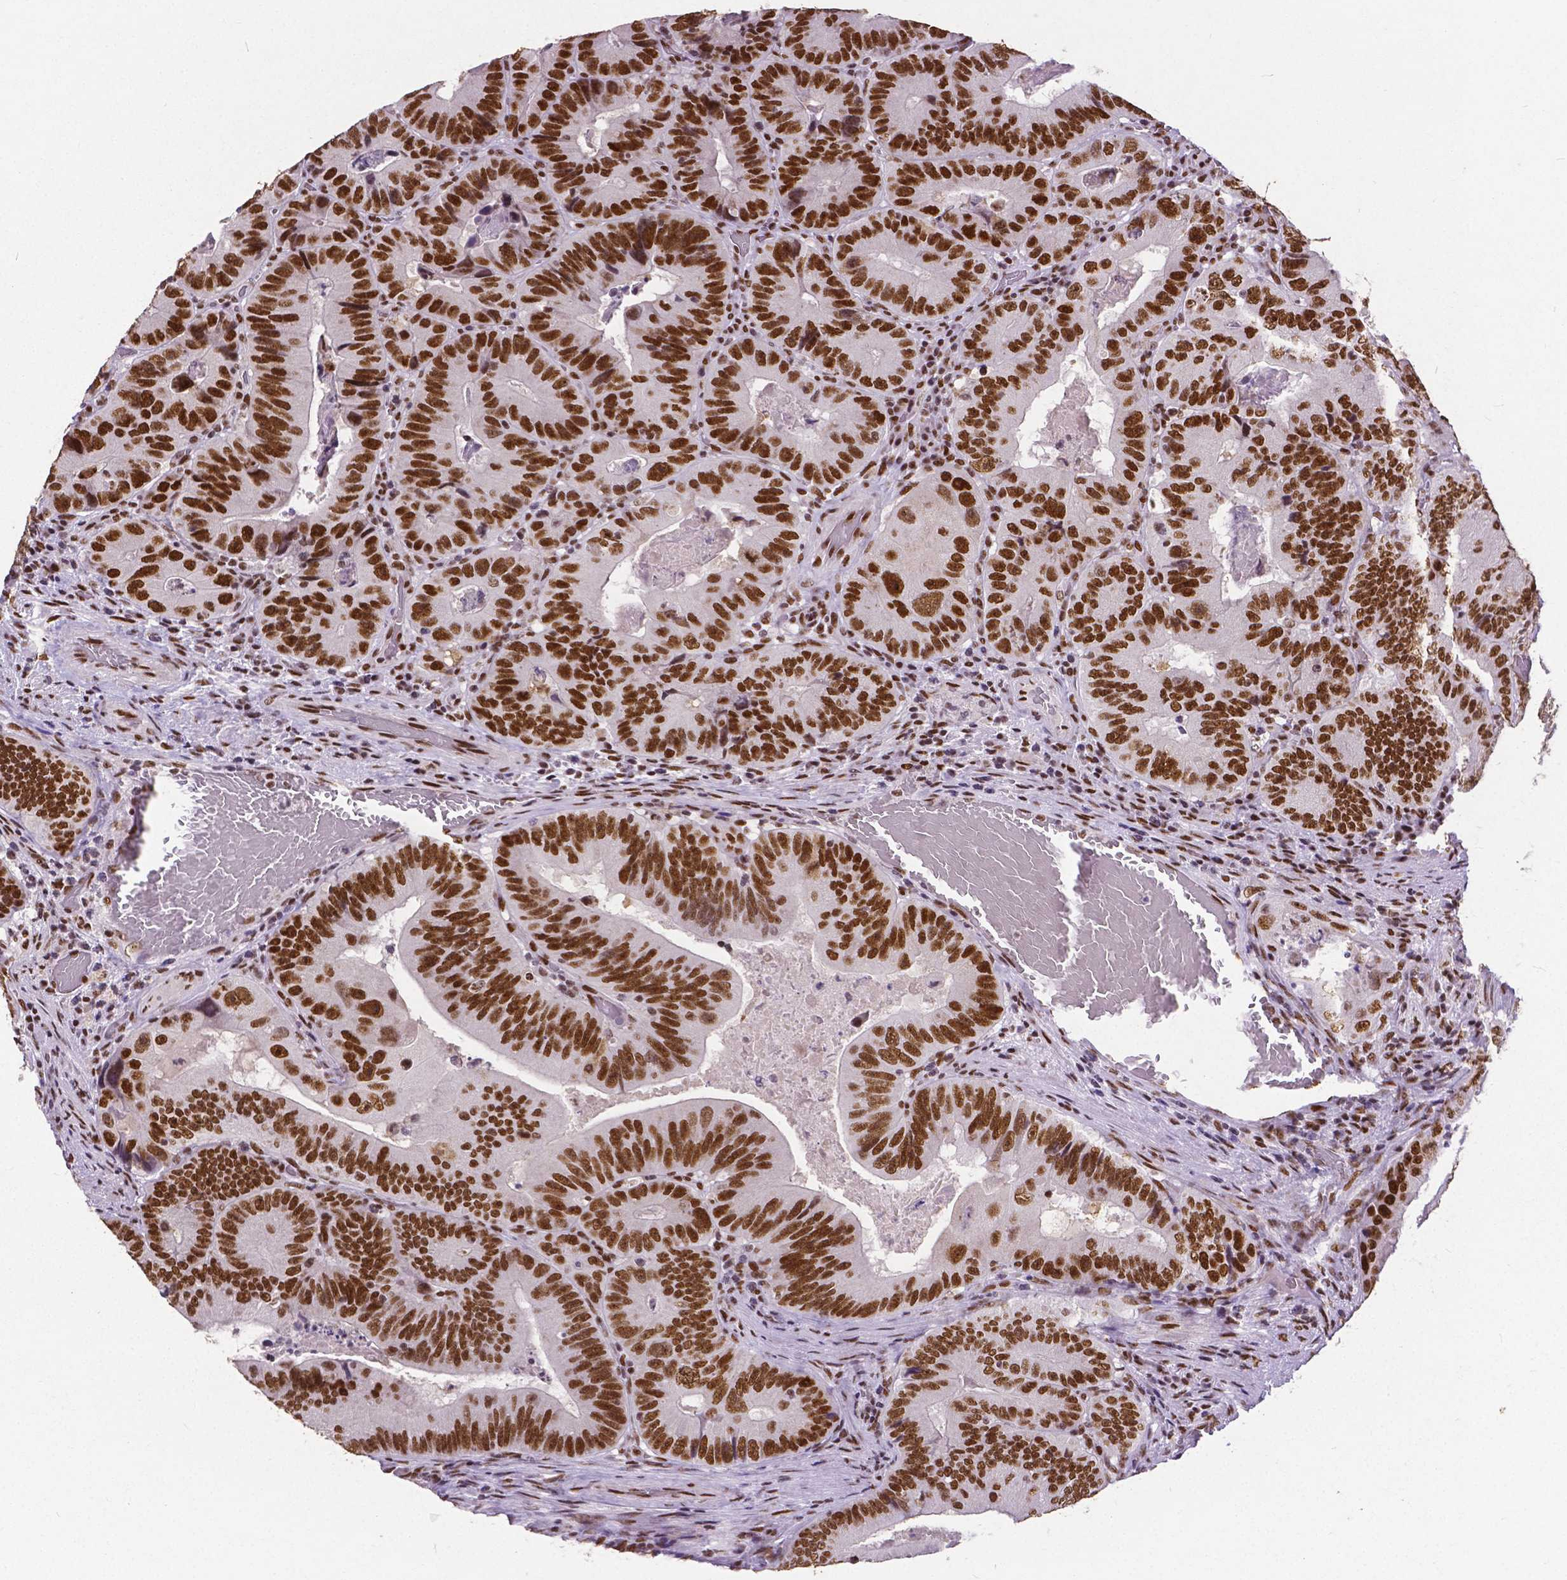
{"staining": {"intensity": "strong", "quantity": ">75%", "location": "nuclear"}, "tissue": "colorectal cancer", "cell_type": "Tumor cells", "image_type": "cancer", "snomed": [{"axis": "morphology", "description": "Adenocarcinoma, NOS"}, {"axis": "topography", "description": "Colon"}], "caption": "This is an image of immunohistochemistry staining of colorectal cancer, which shows strong expression in the nuclear of tumor cells.", "gene": "ATRX", "patient": {"sex": "female", "age": 86}}